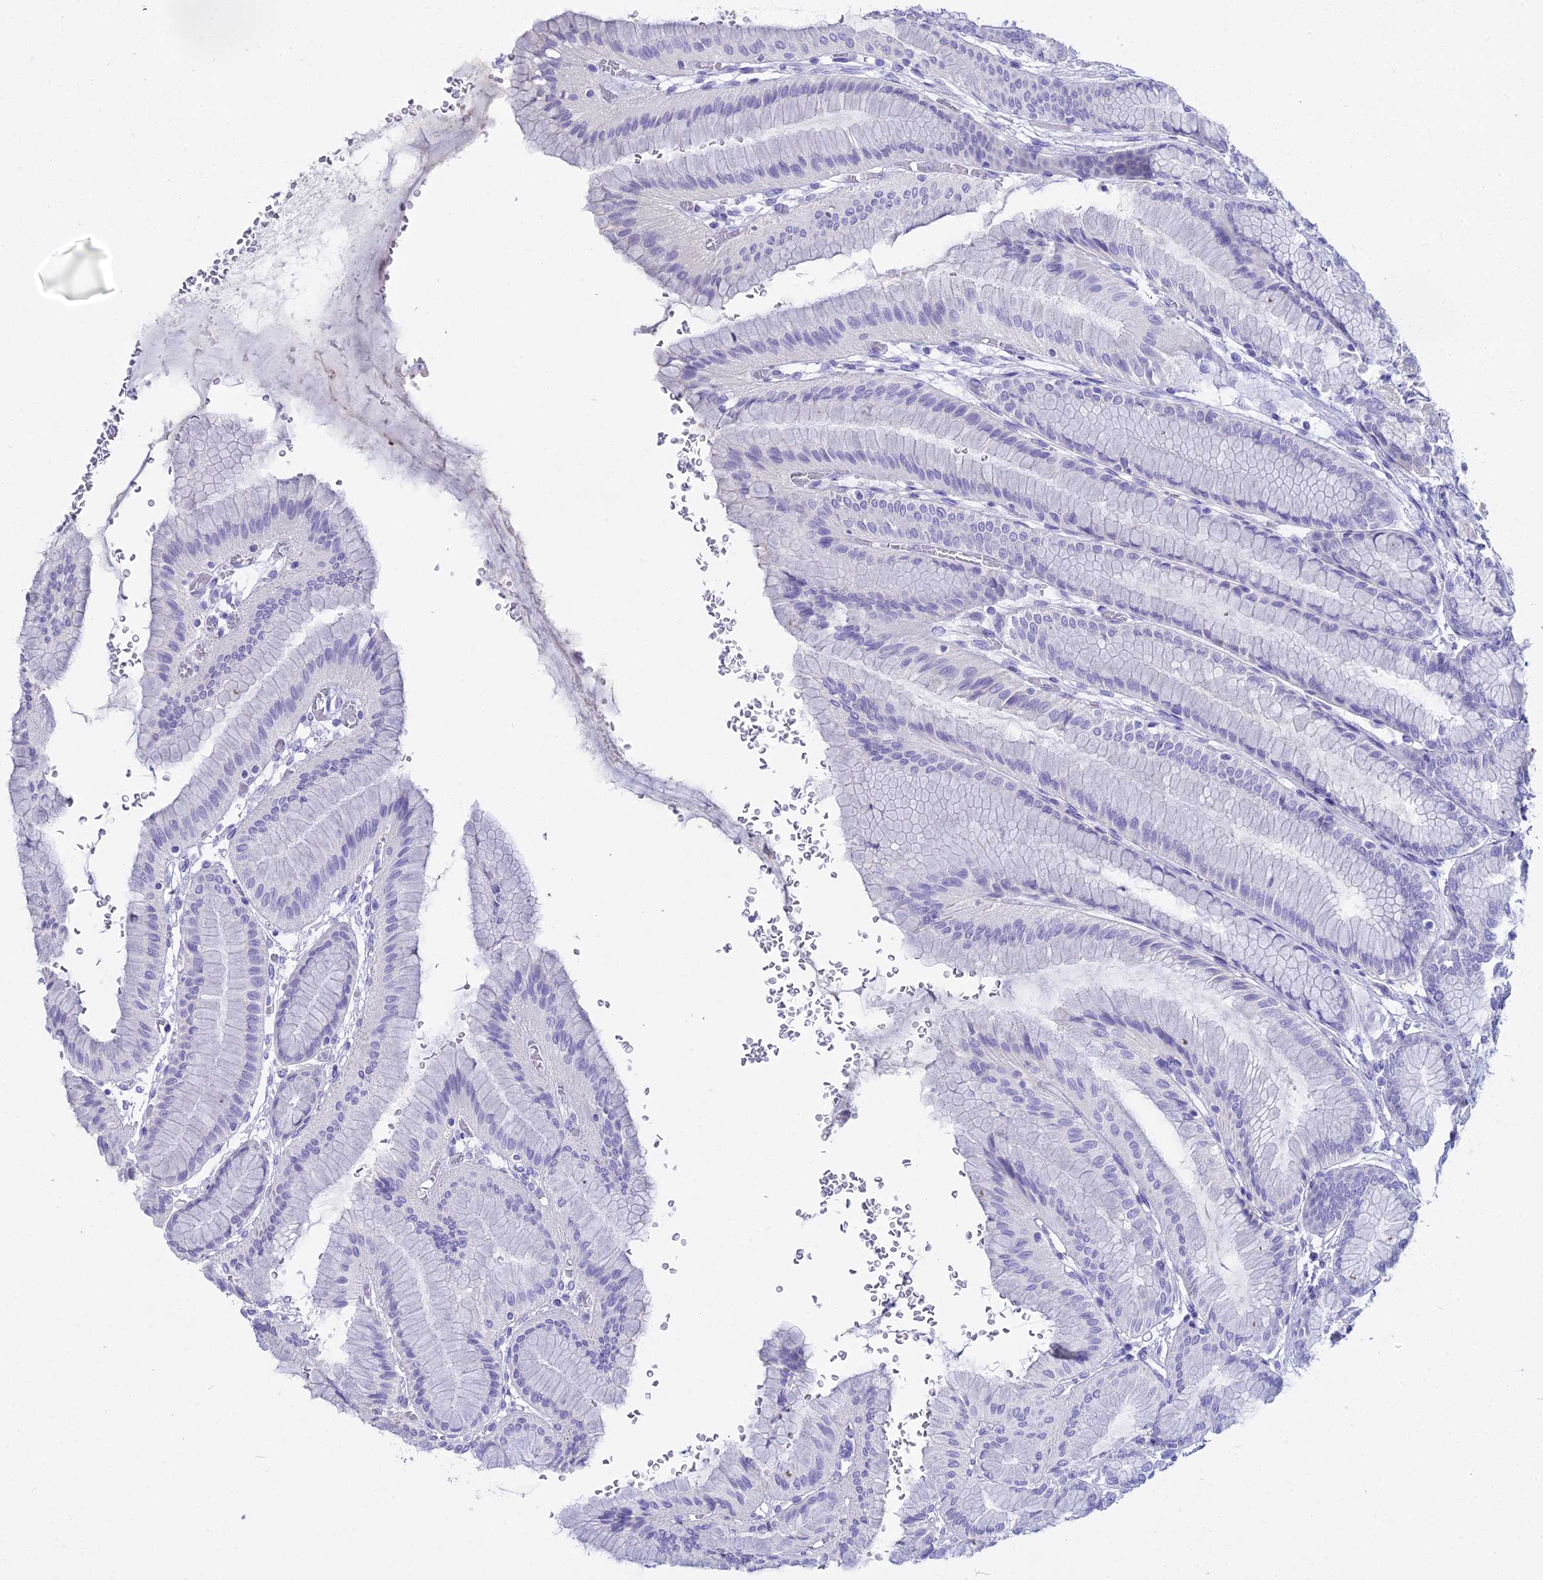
{"staining": {"intensity": "negative", "quantity": "none", "location": "none"}, "tissue": "stomach", "cell_type": "Glandular cells", "image_type": "normal", "snomed": [{"axis": "morphology", "description": "Normal tissue, NOS"}, {"axis": "morphology", "description": "Adenocarcinoma, NOS"}, {"axis": "morphology", "description": "Adenocarcinoma, High grade"}, {"axis": "topography", "description": "Stomach, upper"}, {"axis": "topography", "description": "Stomach"}], "caption": "An immunohistochemistry (IHC) image of benign stomach is shown. There is no staining in glandular cells of stomach. (DAB immunohistochemistry, high magnification).", "gene": "S100A7", "patient": {"sex": "female", "age": 65}}